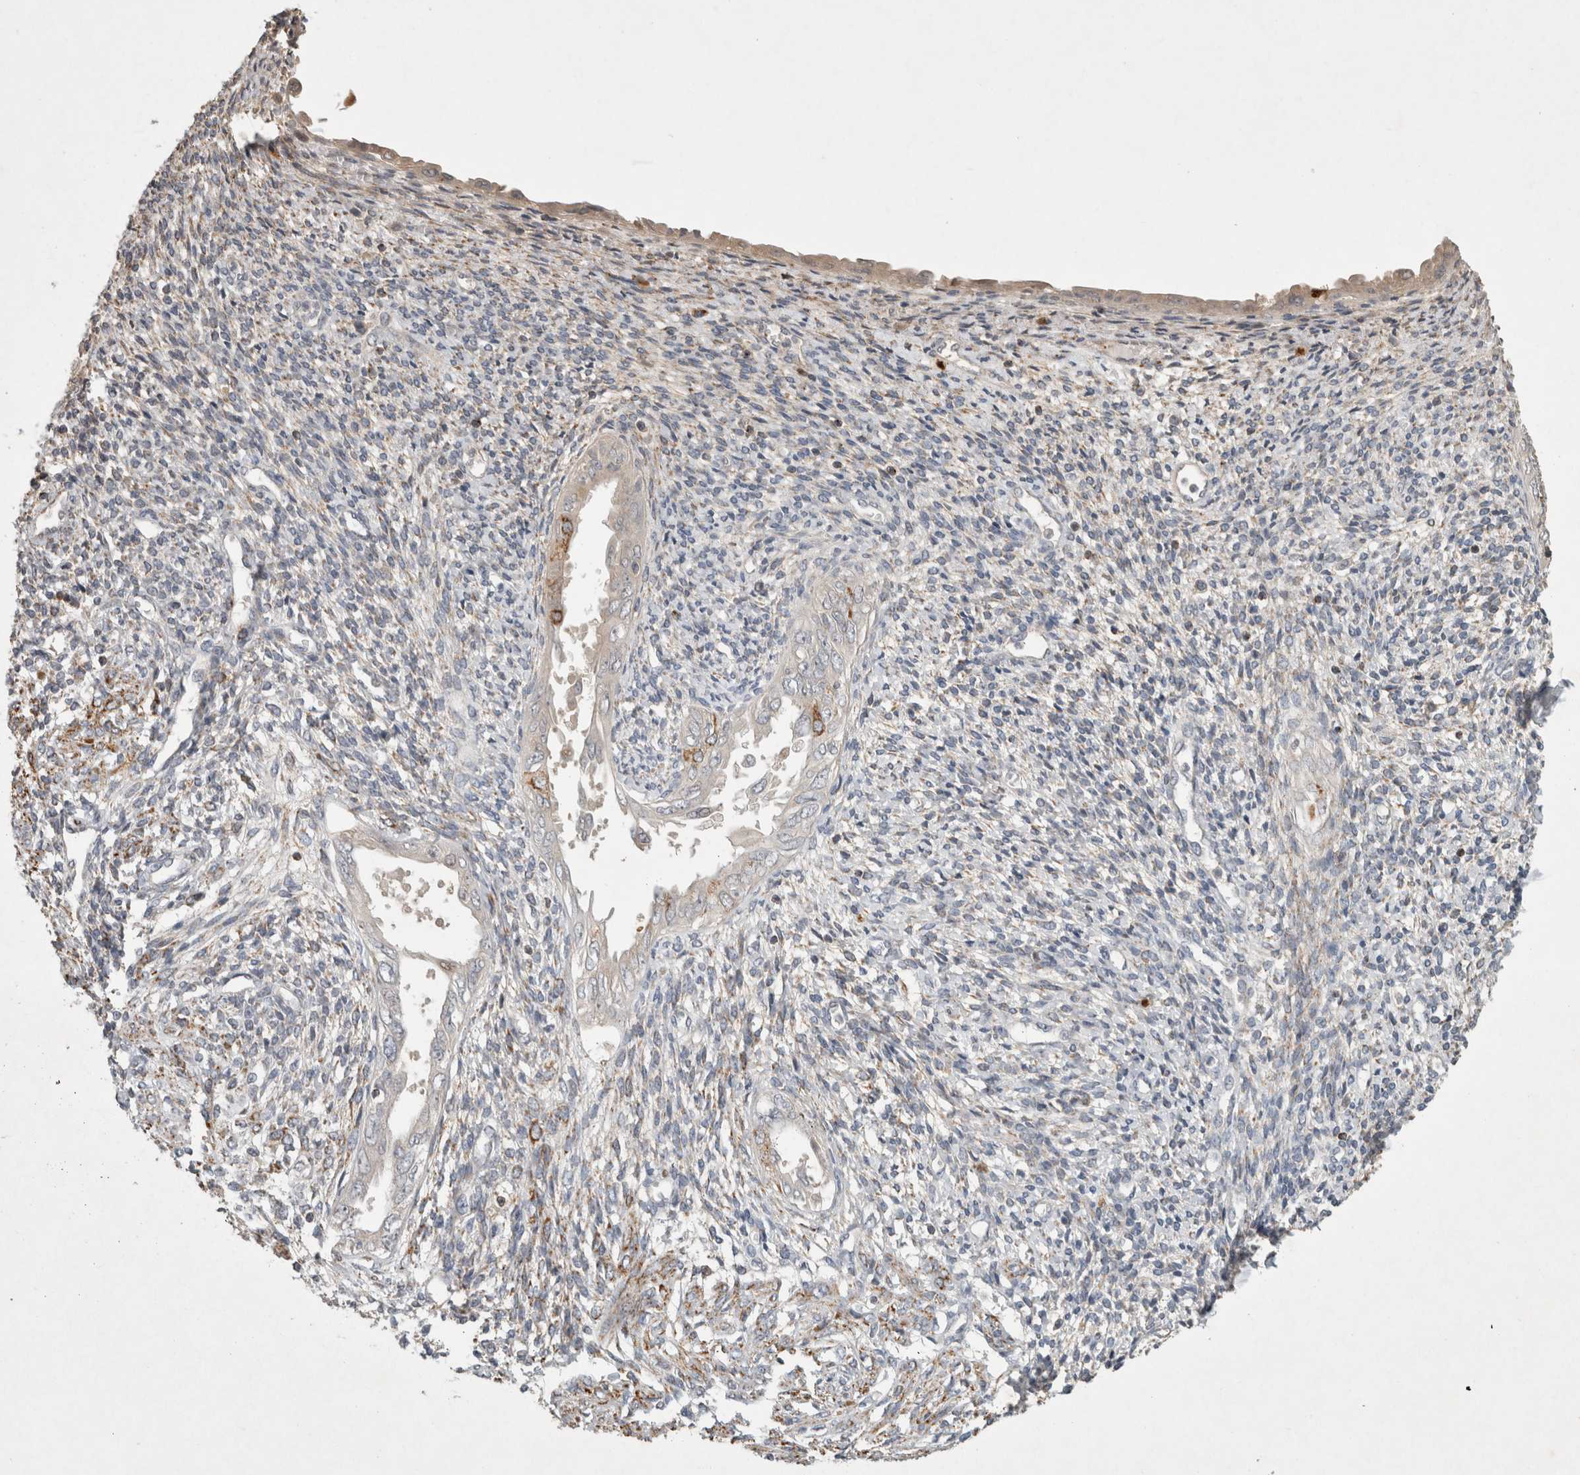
{"staining": {"intensity": "moderate", "quantity": "<25%", "location": "cytoplasmic/membranous"}, "tissue": "endometrium", "cell_type": "Cells in endometrial stroma", "image_type": "normal", "snomed": [{"axis": "morphology", "description": "Normal tissue, NOS"}, {"axis": "topography", "description": "Endometrium"}], "caption": "Immunohistochemical staining of unremarkable human endometrium exhibits moderate cytoplasmic/membranous protein staining in approximately <25% of cells in endometrial stroma. (Stains: DAB in brown, nuclei in blue, Microscopy: brightfield microscopy at high magnification).", "gene": "SERAC1", "patient": {"sex": "female", "age": 66}}